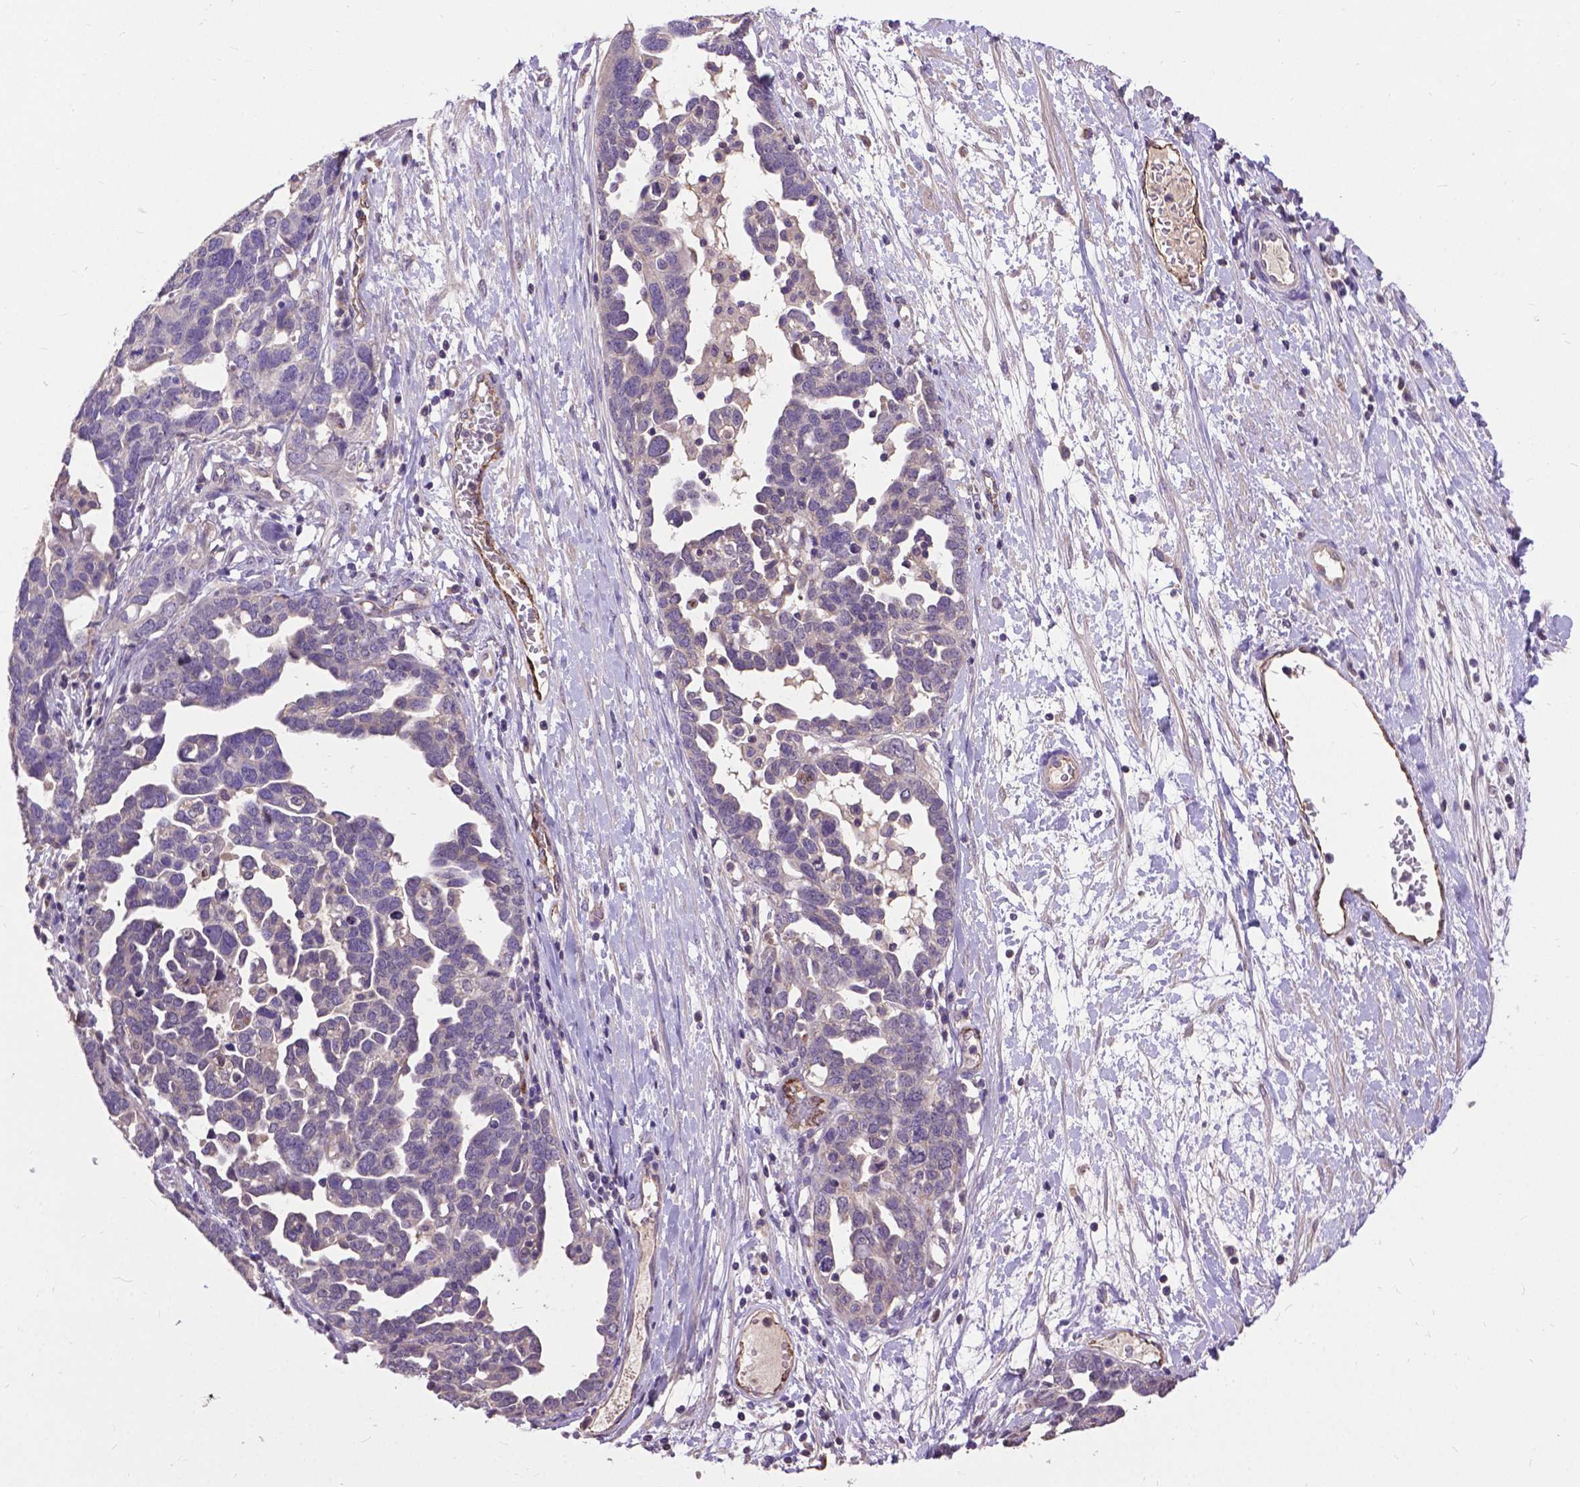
{"staining": {"intensity": "negative", "quantity": "none", "location": "none"}, "tissue": "ovarian cancer", "cell_type": "Tumor cells", "image_type": "cancer", "snomed": [{"axis": "morphology", "description": "Cystadenocarcinoma, serous, NOS"}, {"axis": "topography", "description": "Ovary"}], "caption": "Ovarian cancer was stained to show a protein in brown. There is no significant positivity in tumor cells. (Immunohistochemistry, brightfield microscopy, high magnification).", "gene": "ZNF337", "patient": {"sex": "female", "age": 54}}